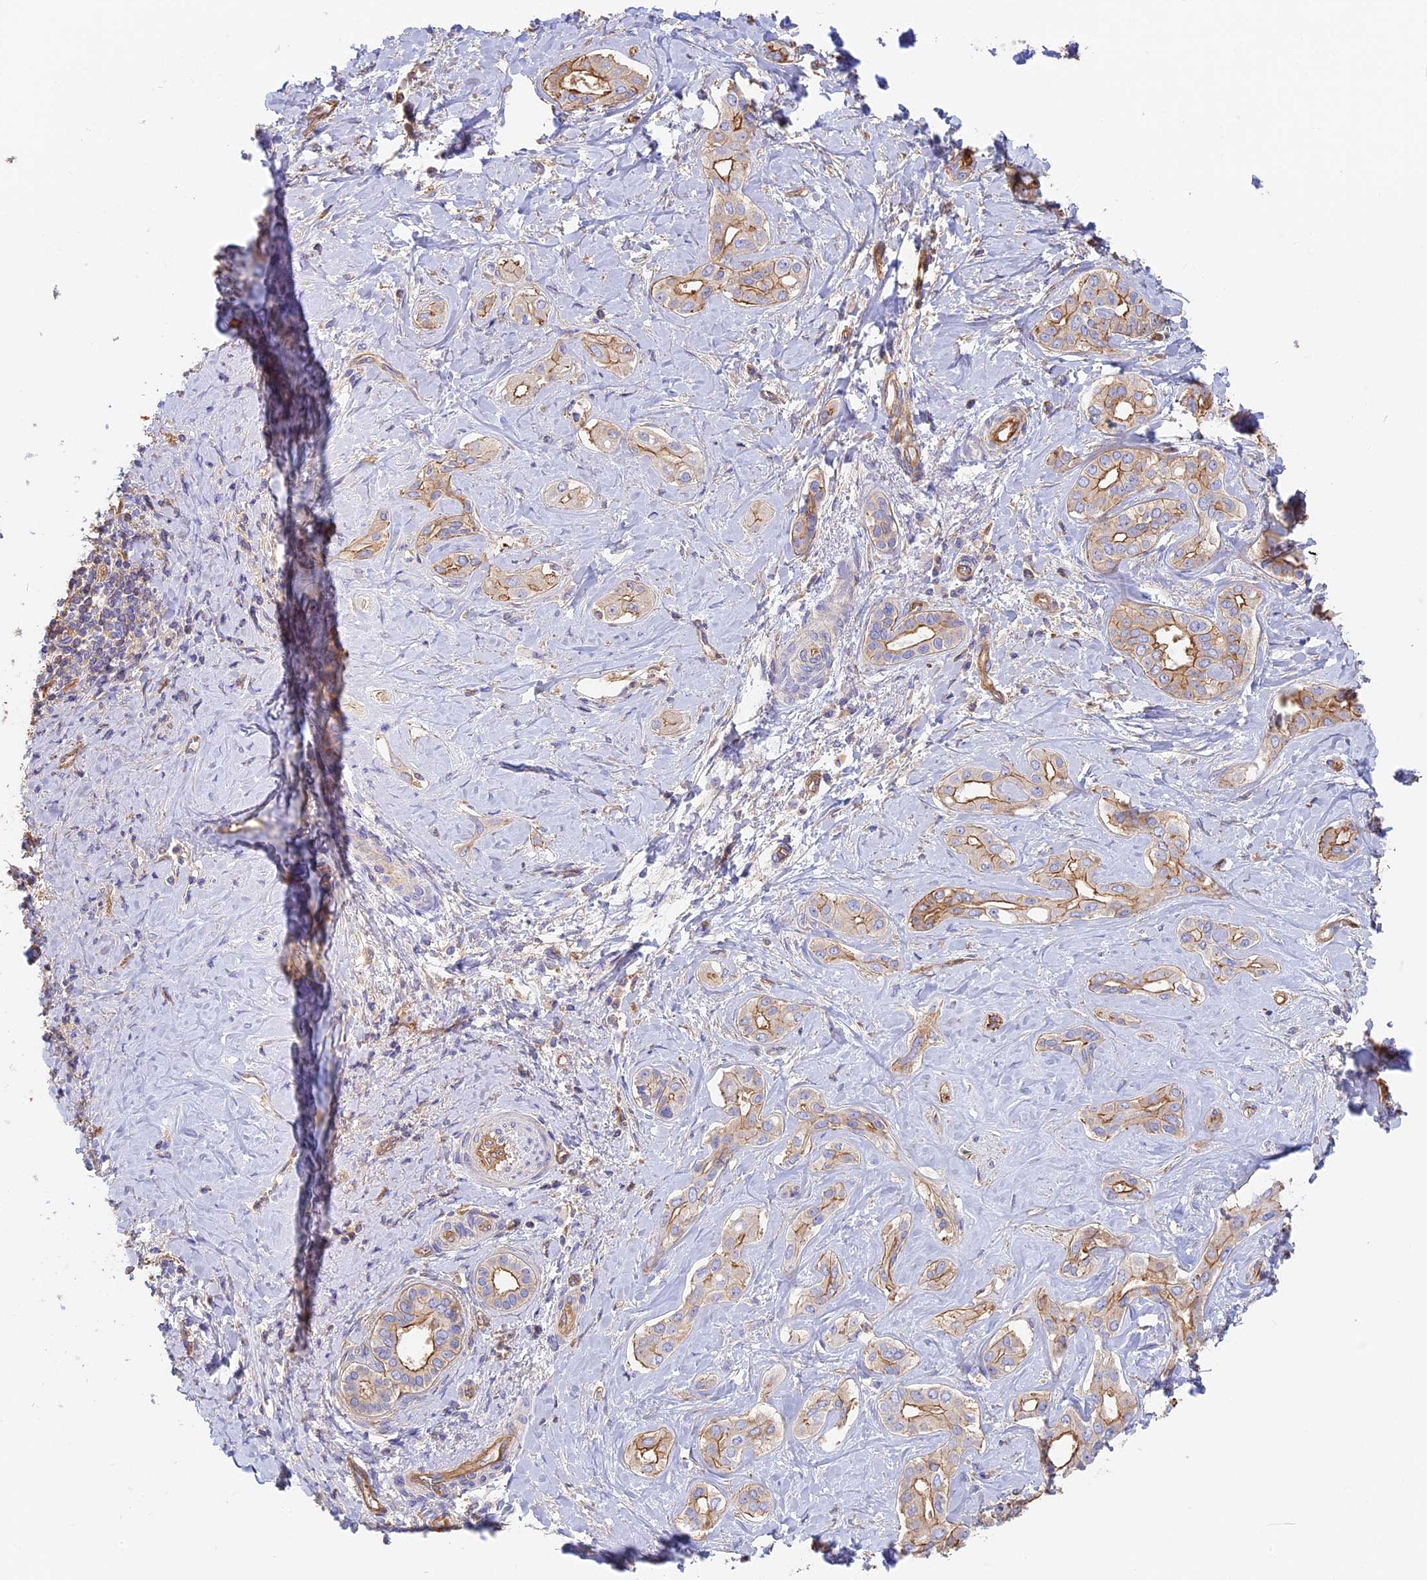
{"staining": {"intensity": "moderate", "quantity": "<25%", "location": "cytoplasmic/membranous"}, "tissue": "liver cancer", "cell_type": "Tumor cells", "image_type": "cancer", "snomed": [{"axis": "morphology", "description": "Cholangiocarcinoma"}, {"axis": "topography", "description": "Liver"}], "caption": "Immunohistochemical staining of human cholangiocarcinoma (liver) reveals low levels of moderate cytoplasmic/membranous protein staining in about <25% of tumor cells. (brown staining indicates protein expression, while blue staining denotes nuclei).", "gene": "VPS18", "patient": {"sex": "female", "age": 77}}